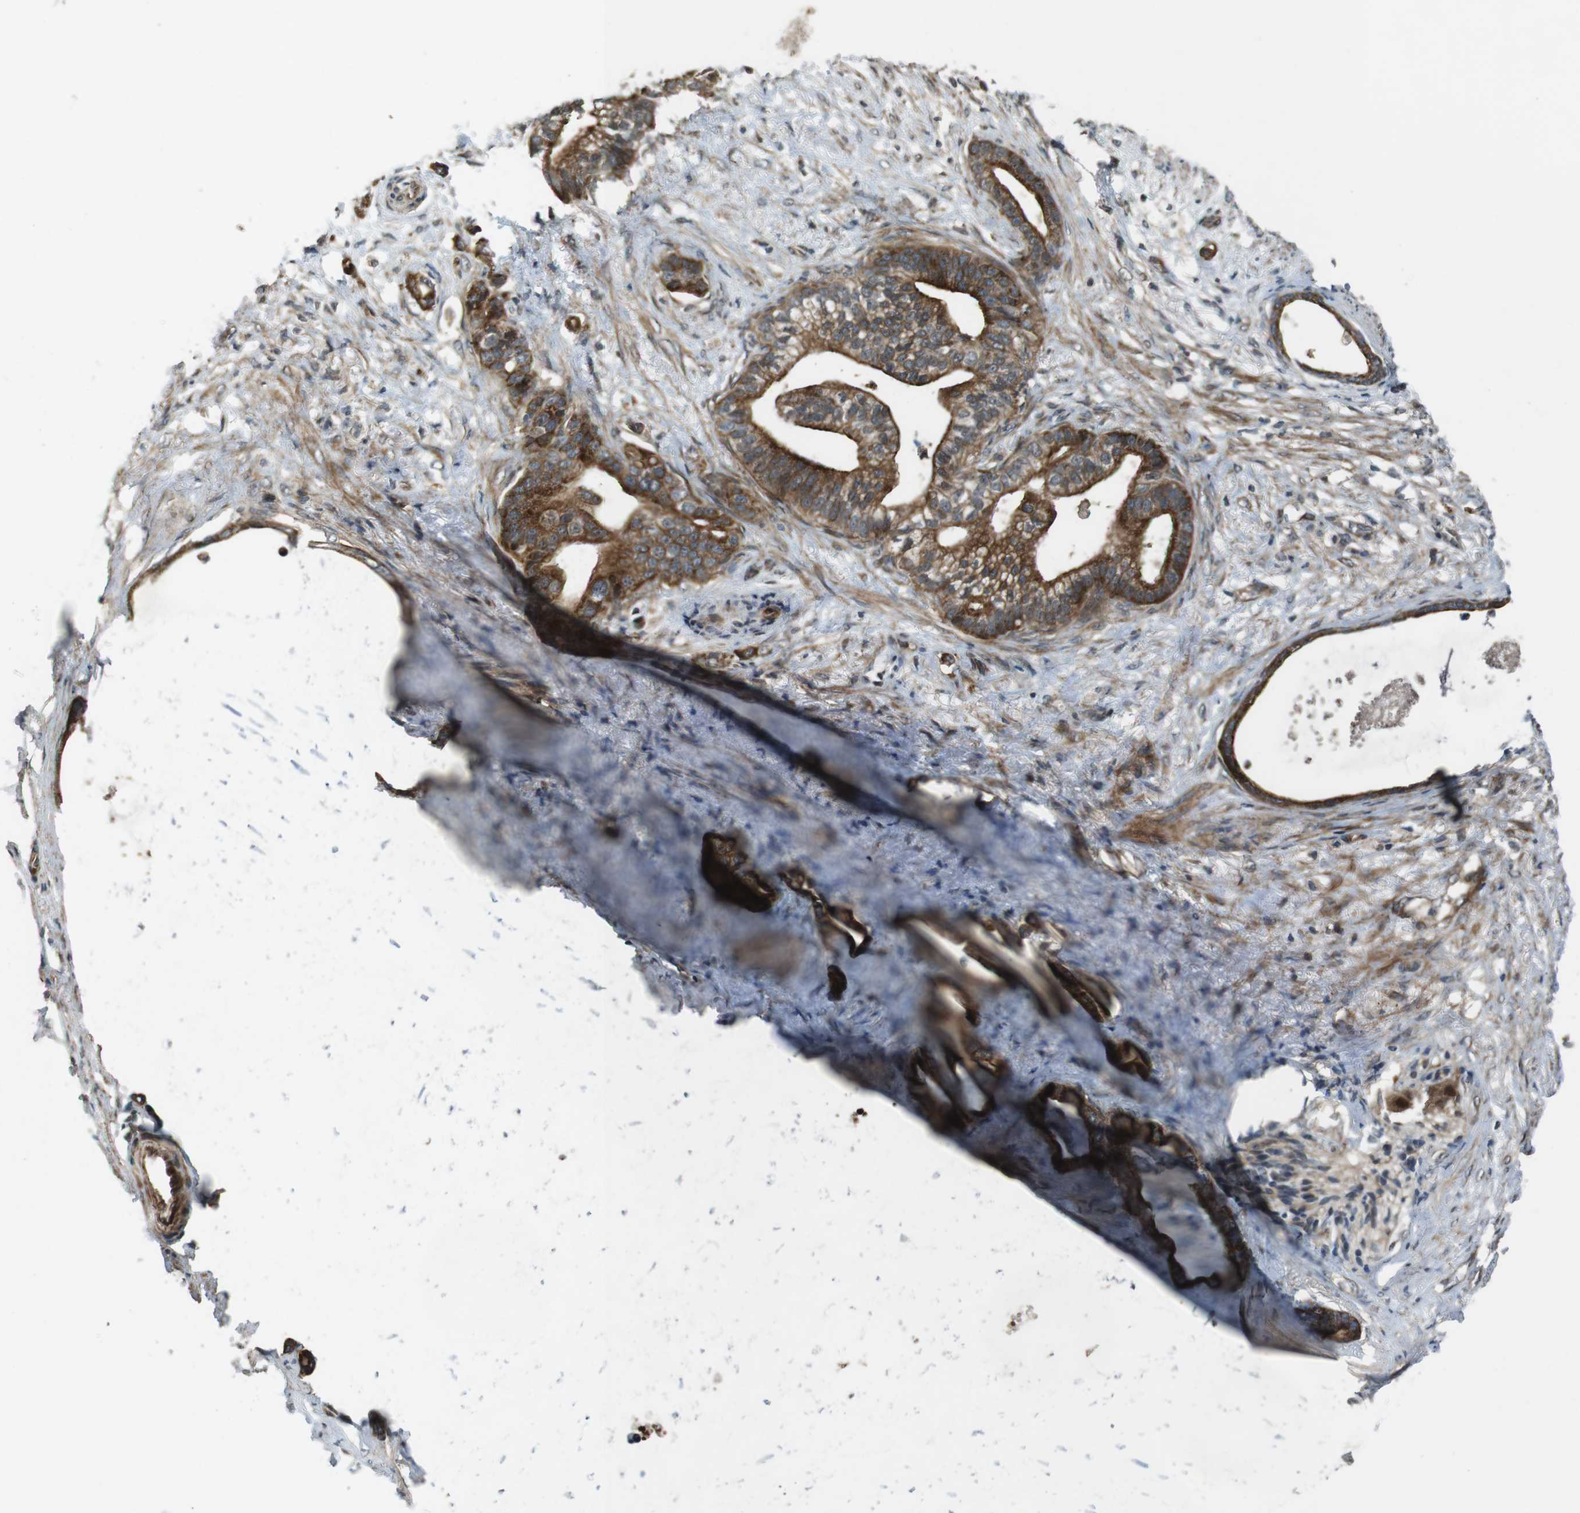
{"staining": {"intensity": "strong", "quantity": ">75%", "location": "cytoplasmic/membranous"}, "tissue": "stomach cancer", "cell_type": "Tumor cells", "image_type": "cancer", "snomed": [{"axis": "morphology", "description": "Adenocarcinoma, NOS"}, {"axis": "topography", "description": "Stomach"}], "caption": "This micrograph reveals IHC staining of stomach cancer (adenocarcinoma), with high strong cytoplasmic/membranous staining in approximately >75% of tumor cells.", "gene": "IFFO2", "patient": {"sex": "female", "age": 75}}